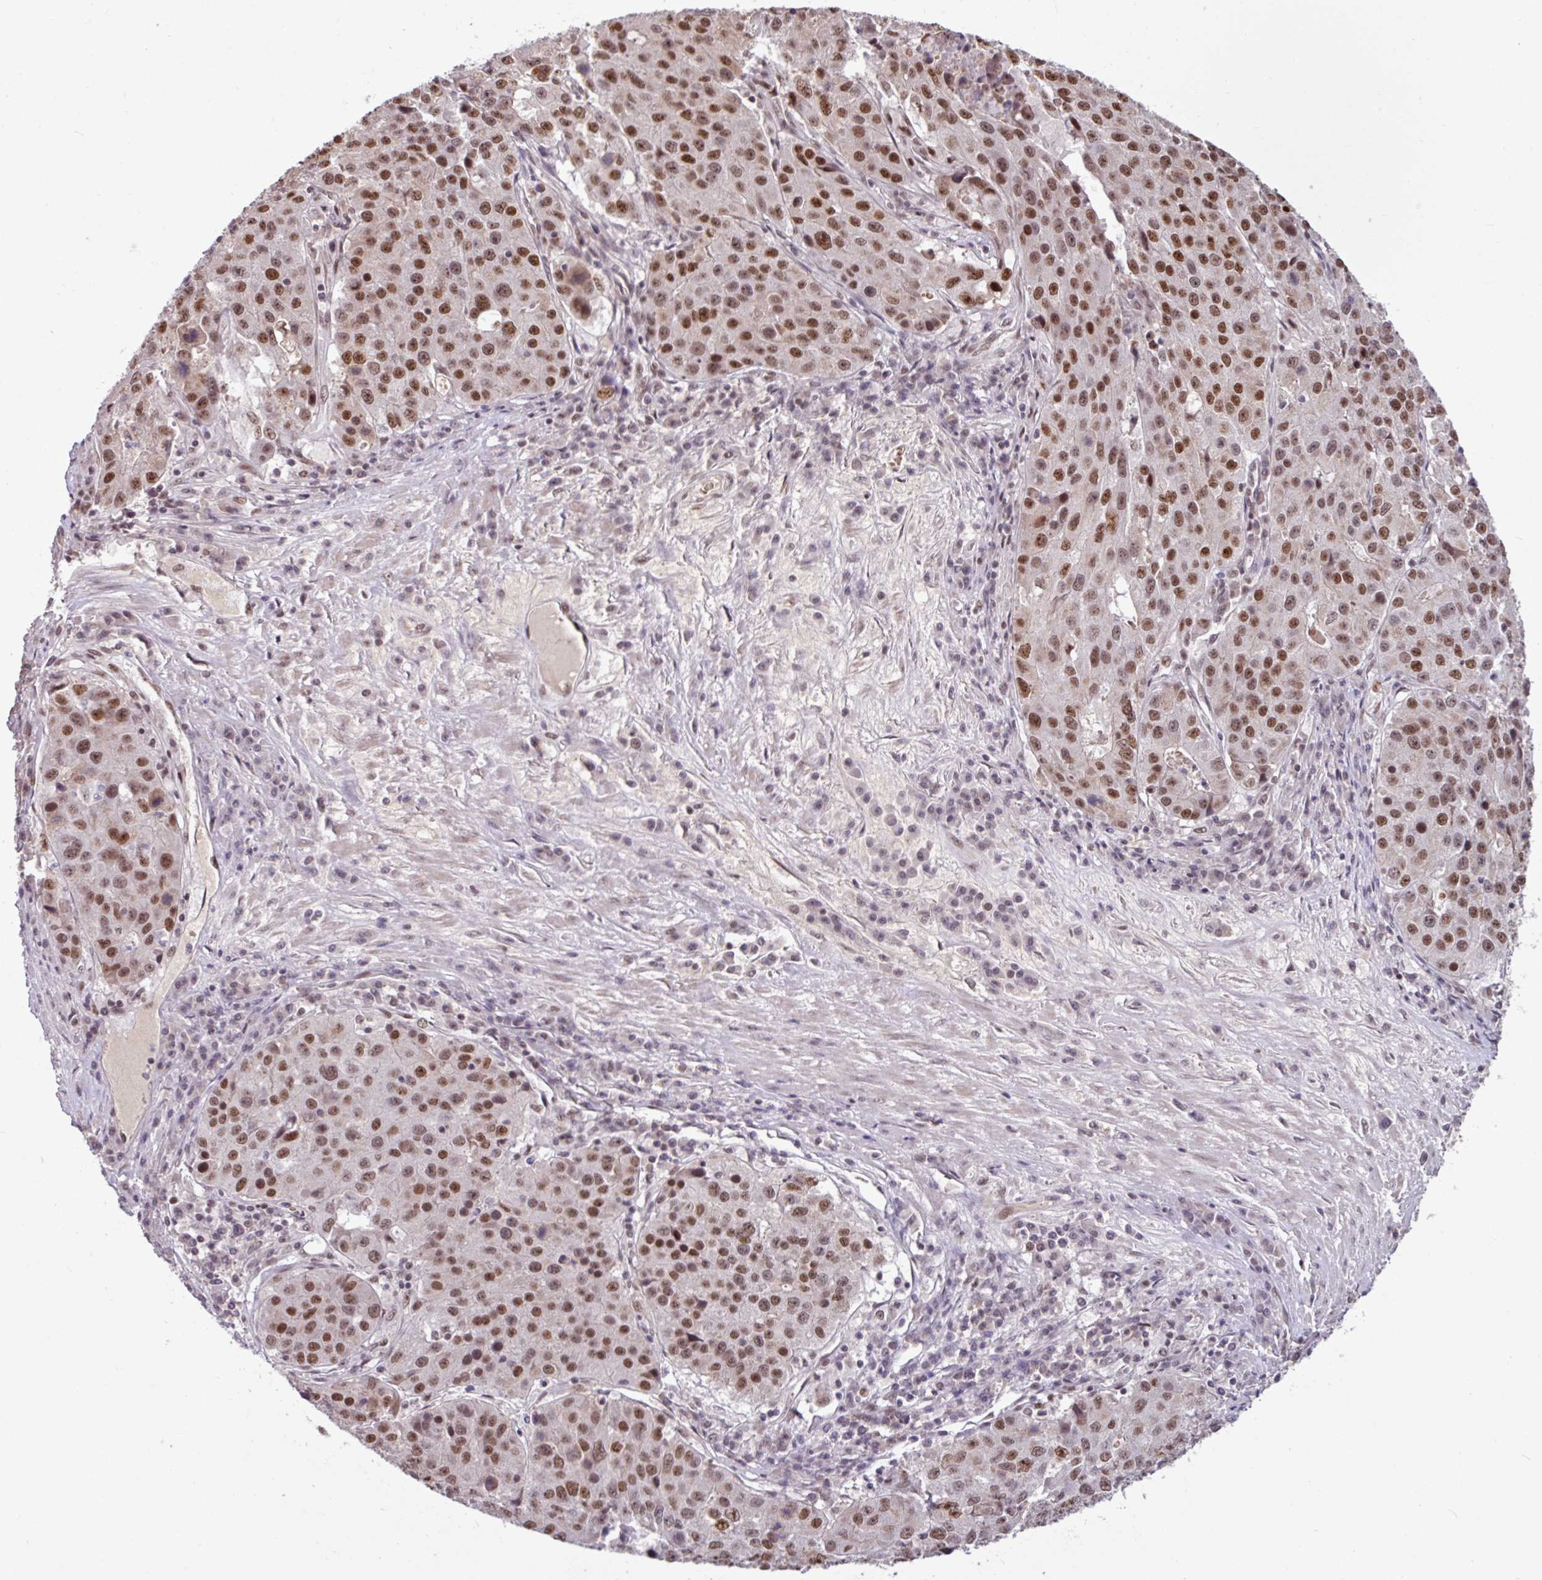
{"staining": {"intensity": "strong", "quantity": ">75%", "location": "nuclear"}, "tissue": "stomach cancer", "cell_type": "Tumor cells", "image_type": "cancer", "snomed": [{"axis": "morphology", "description": "Adenocarcinoma, NOS"}, {"axis": "topography", "description": "Stomach"}], "caption": "A micrograph of adenocarcinoma (stomach) stained for a protein demonstrates strong nuclear brown staining in tumor cells. (Stains: DAB in brown, nuclei in blue, Microscopy: brightfield microscopy at high magnification).", "gene": "TDG", "patient": {"sex": "male", "age": 71}}